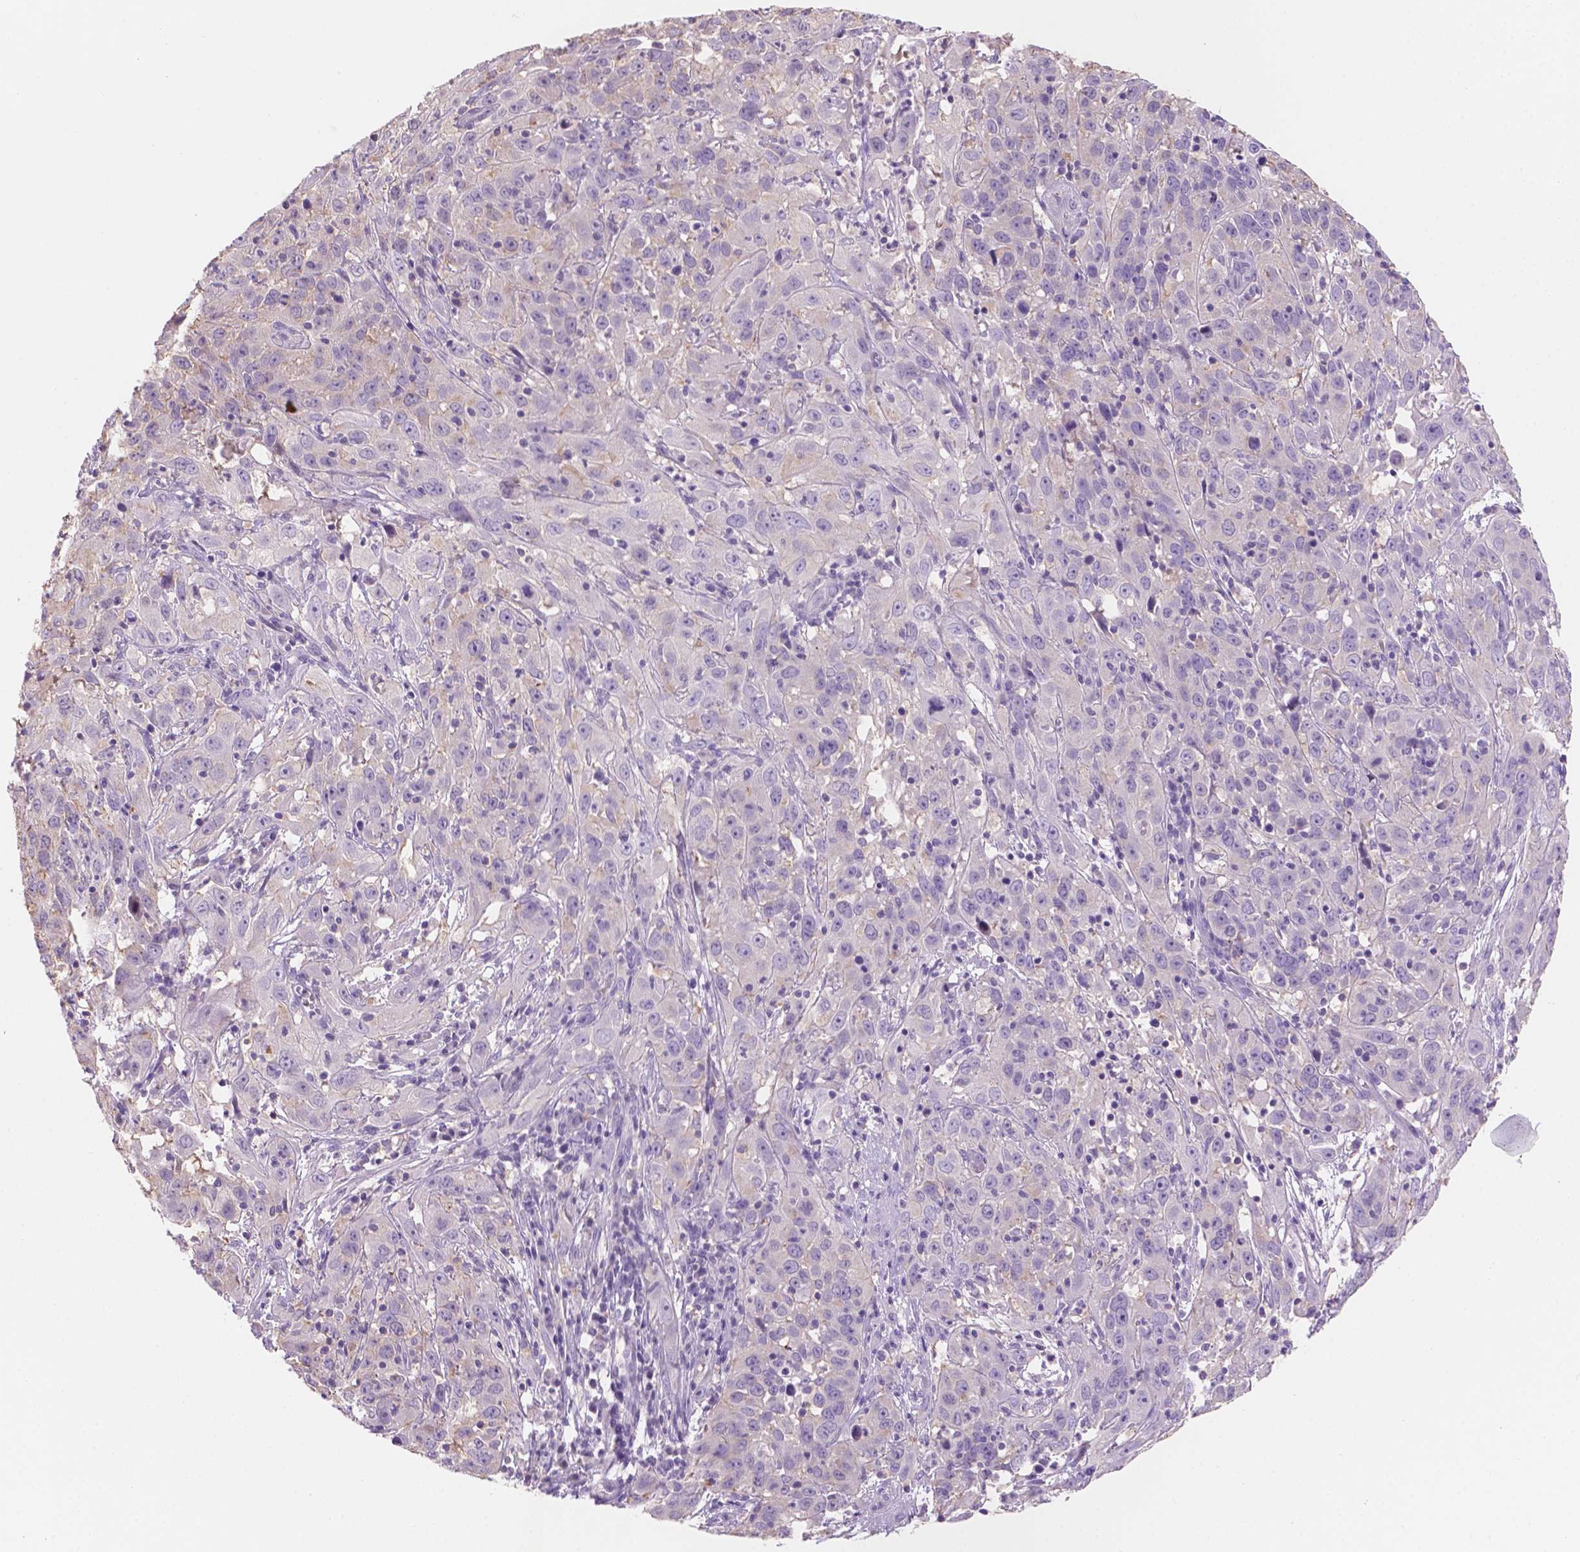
{"staining": {"intensity": "negative", "quantity": "none", "location": "none"}, "tissue": "cervical cancer", "cell_type": "Tumor cells", "image_type": "cancer", "snomed": [{"axis": "morphology", "description": "Squamous cell carcinoma, NOS"}, {"axis": "topography", "description": "Cervix"}], "caption": "Cervical cancer was stained to show a protein in brown. There is no significant positivity in tumor cells. (DAB (3,3'-diaminobenzidine) immunohistochemistry (IHC), high magnification).", "gene": "SBSN", "patient": {"sex": "female", "age": 32}}